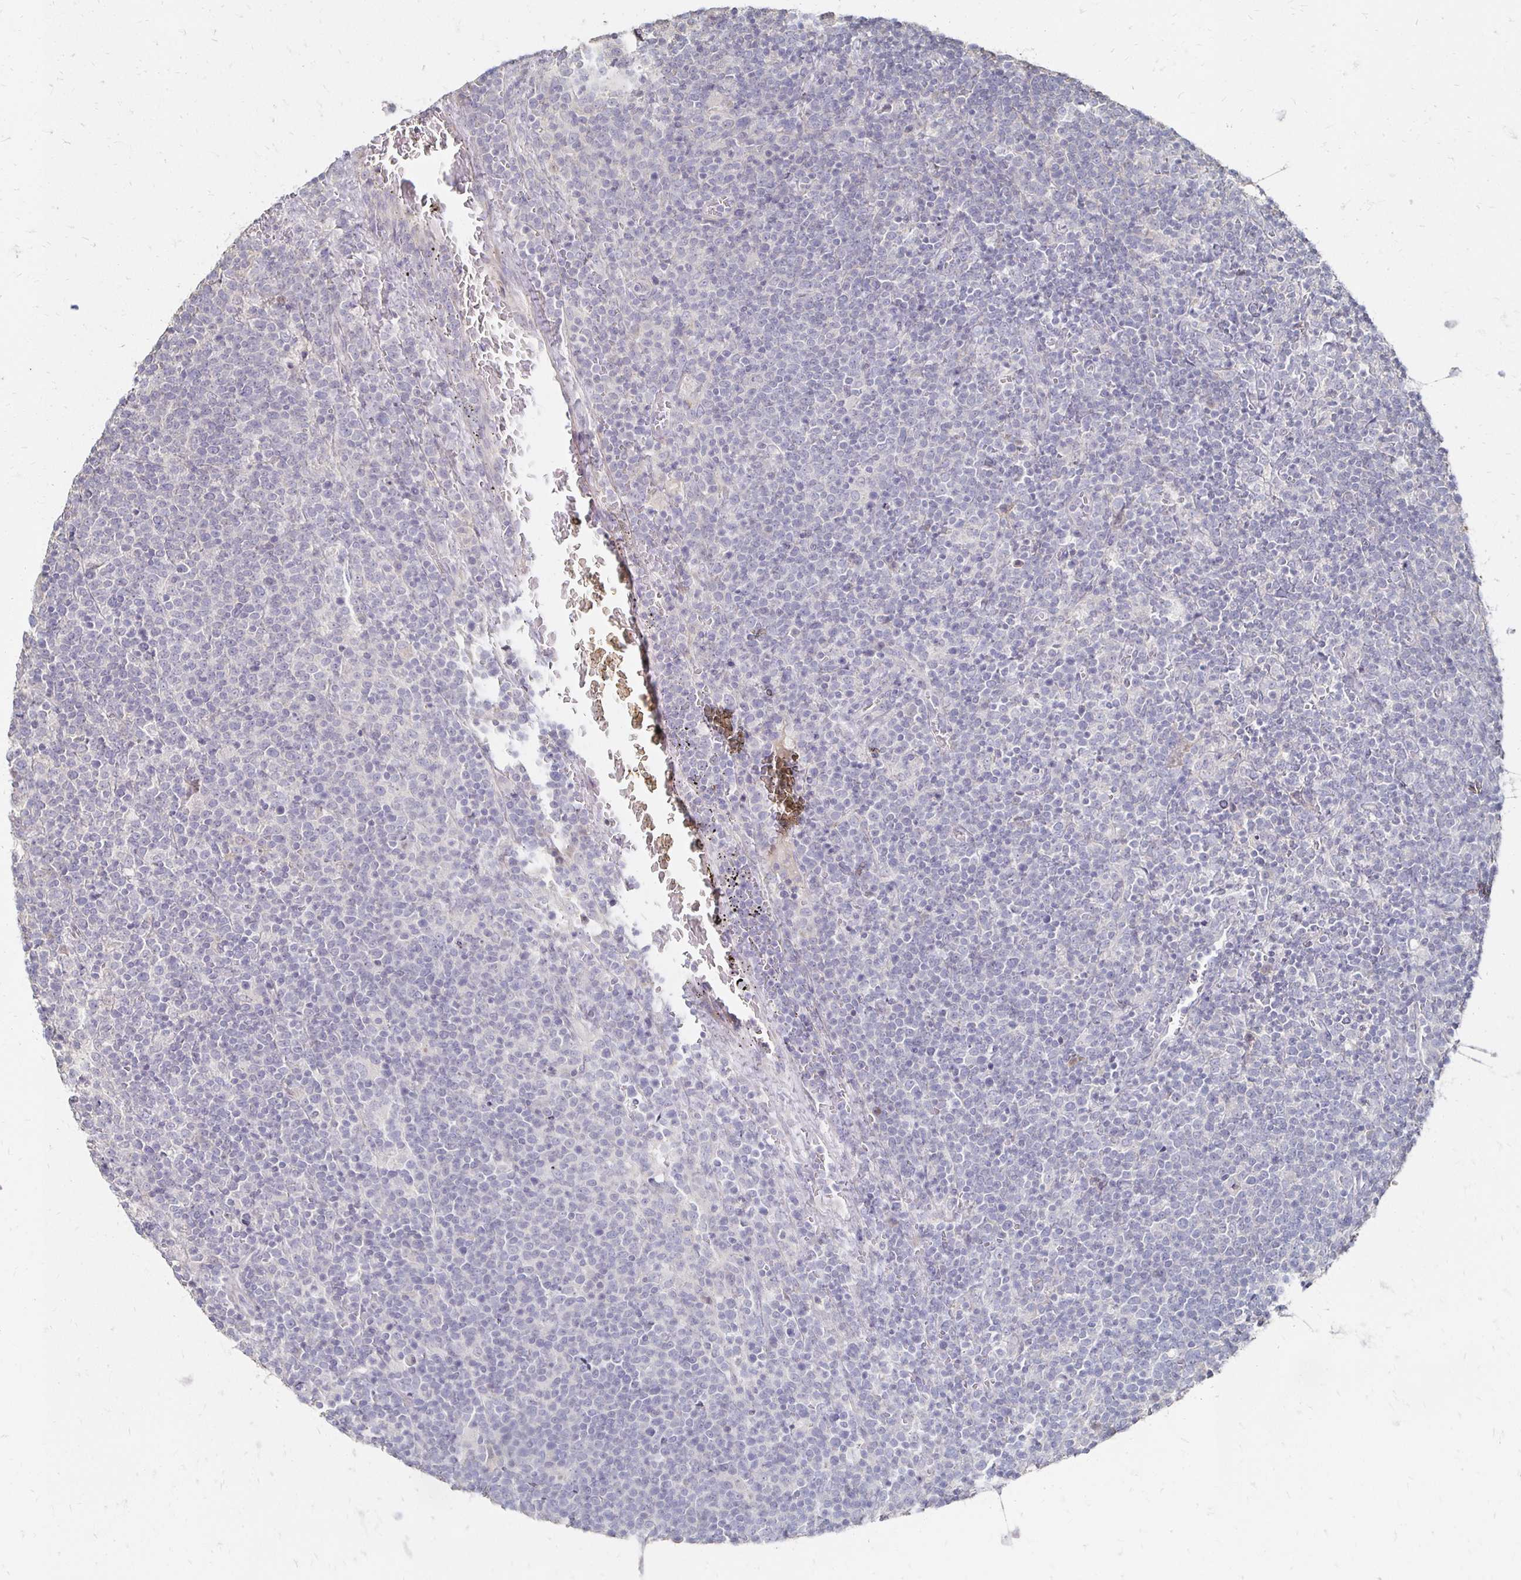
{"staining": {"intensity": "negative", "quantity": "none", "location": "none"}, "tissue": "lymphoma", "cell_type": "Tumor cells", "image_type": "cancer", "snomed": [{"axis": "morphology", "description": "Malignant lymphoma, non-Hodgkin's type, High grade"}, {"axis": "topography", "description": "Lymph node"}], "caption": "DAB (3,3'-diaminobenzidine) immunohistochemical staining of lymphoma demonstrates no significant staining in tumor cells. (IHC, brightfield microscopy, high magnification).", "gene": "ZNF727", "patient": {"sex": "male", "age": 61}}